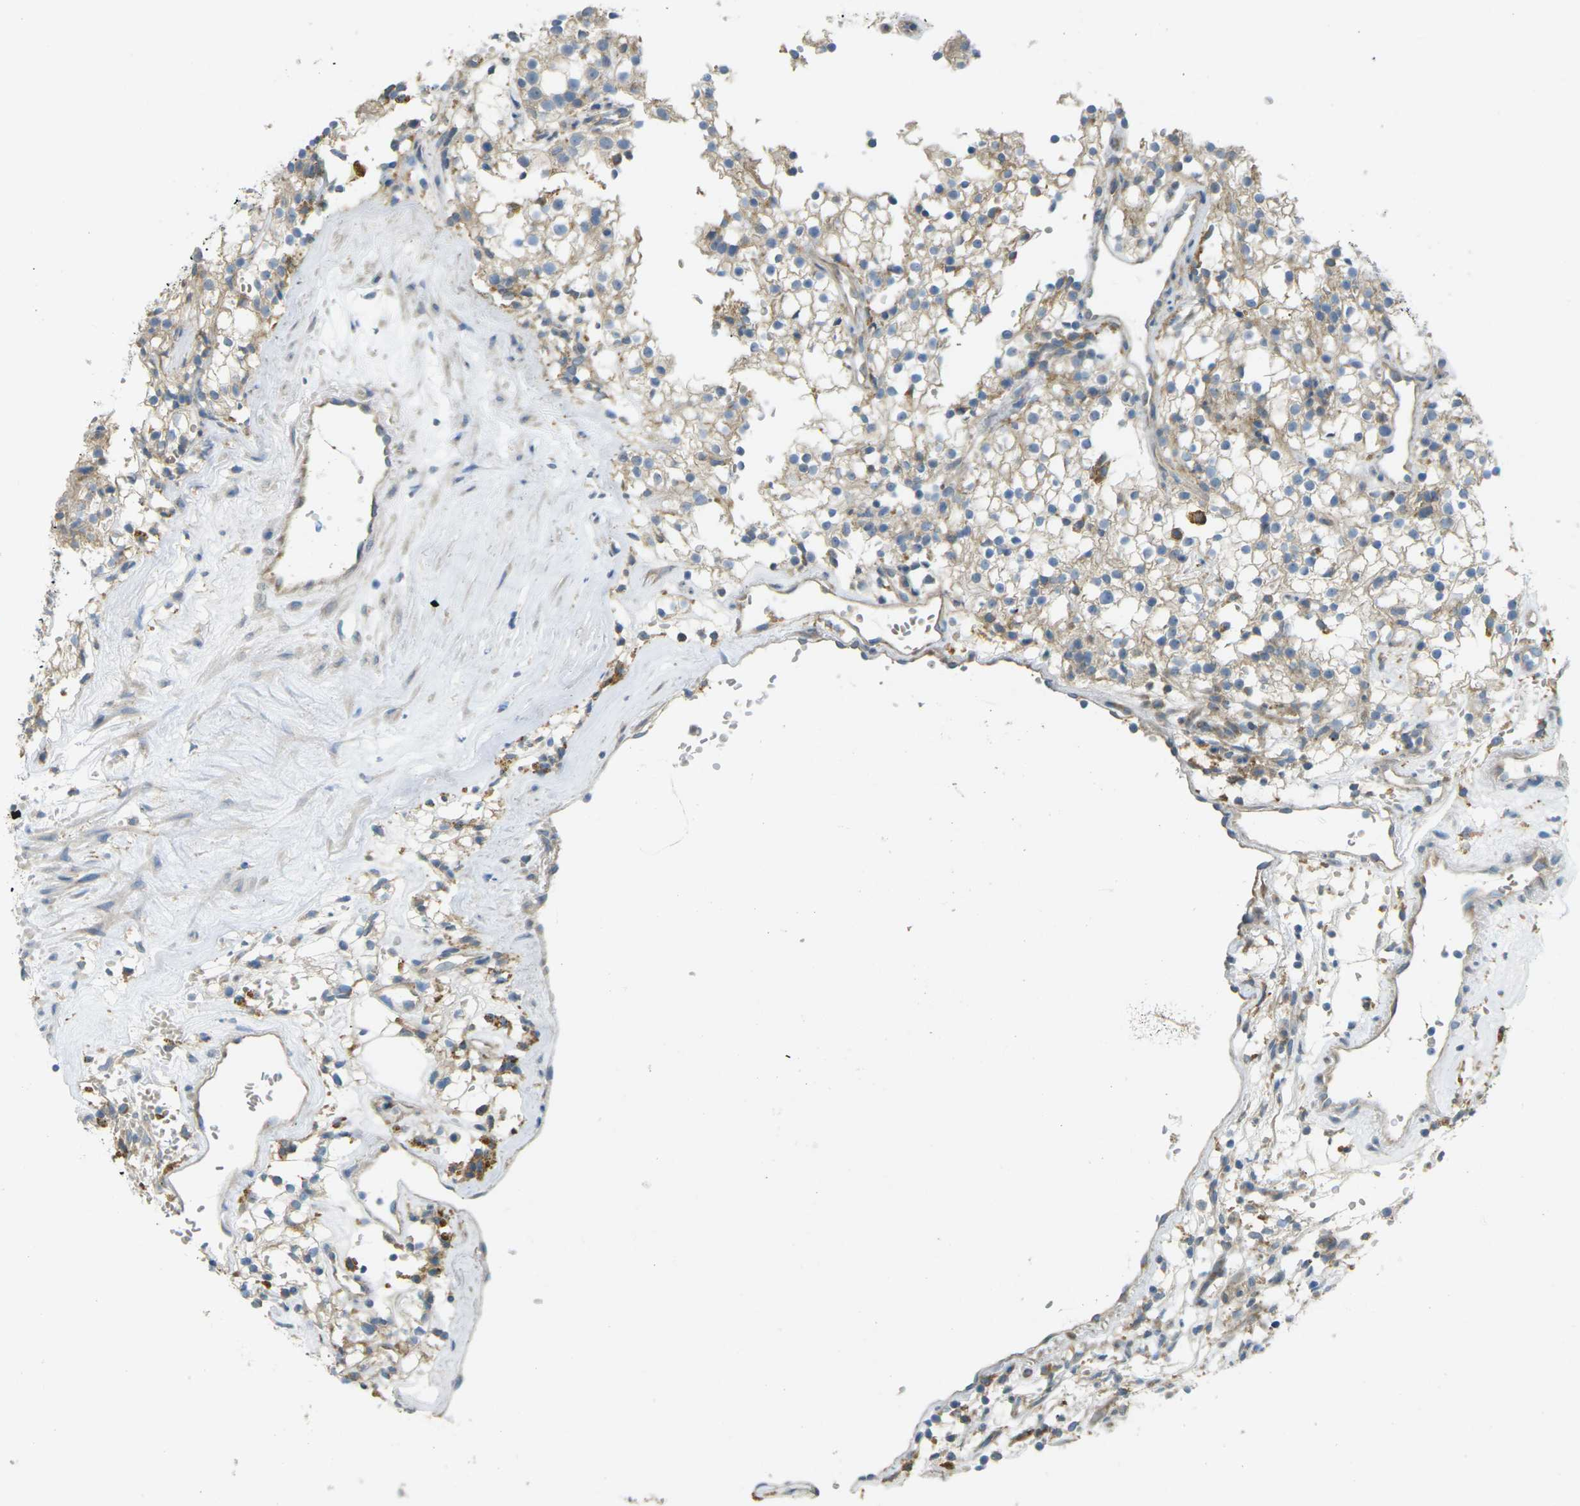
{"staining": {"intensity": "weak", "quantity": "<25%", "location": "cytoplasmic/membranous"}, "tissue": "renal cancer", "cell_type": "Tumor cells", "image_type": "cancer", "snomed": [{"axis": "morphology", "description": "Adenocarcinoma, NOS"}, {"axis": "topography", "description": "Kidney"}], "caption": "Immunohistochemistry (IHC) image of adenocarcinoma (renal) stained for a protein (brown), which shows no staining in tumor cells.", "gene": "MYLK4", "patient": {"sex": "male", "age": 59}}